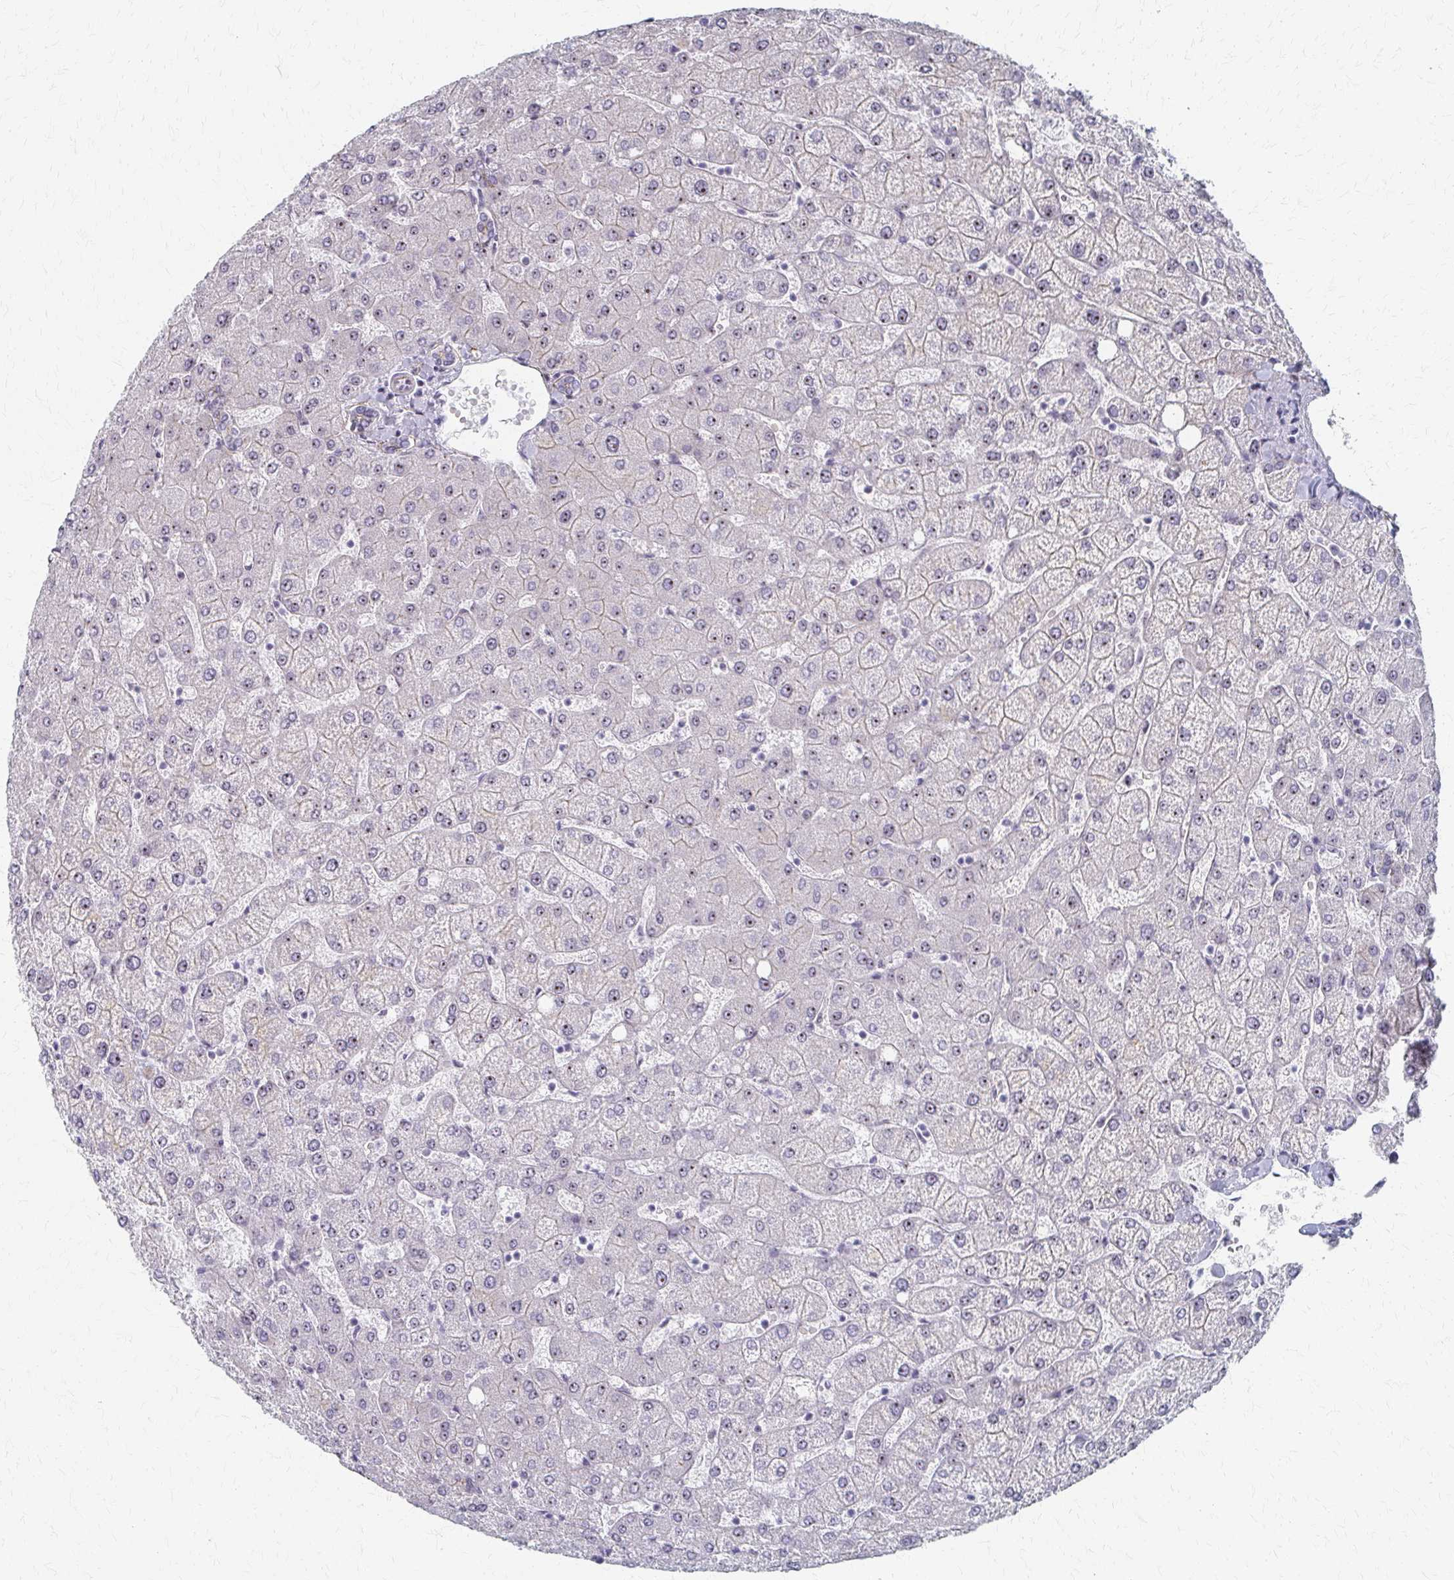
{"staining": {"intensity": "negative", "quantity": "none", "location": "none"}, "tissue": "liver", "cell_type": "Cholangiocytes", "image_type": "normal", "snomed": [{"axis": "morphology", "description": "Normal tissue, NOS"}, {"axis": "topography", "description": "Liver"}], "caption": "Human liver stained for a protein using IHC displays no expression in cholangiocytes.", "gene": "PES1", "patient": {"sex": "female", "age": 54}}